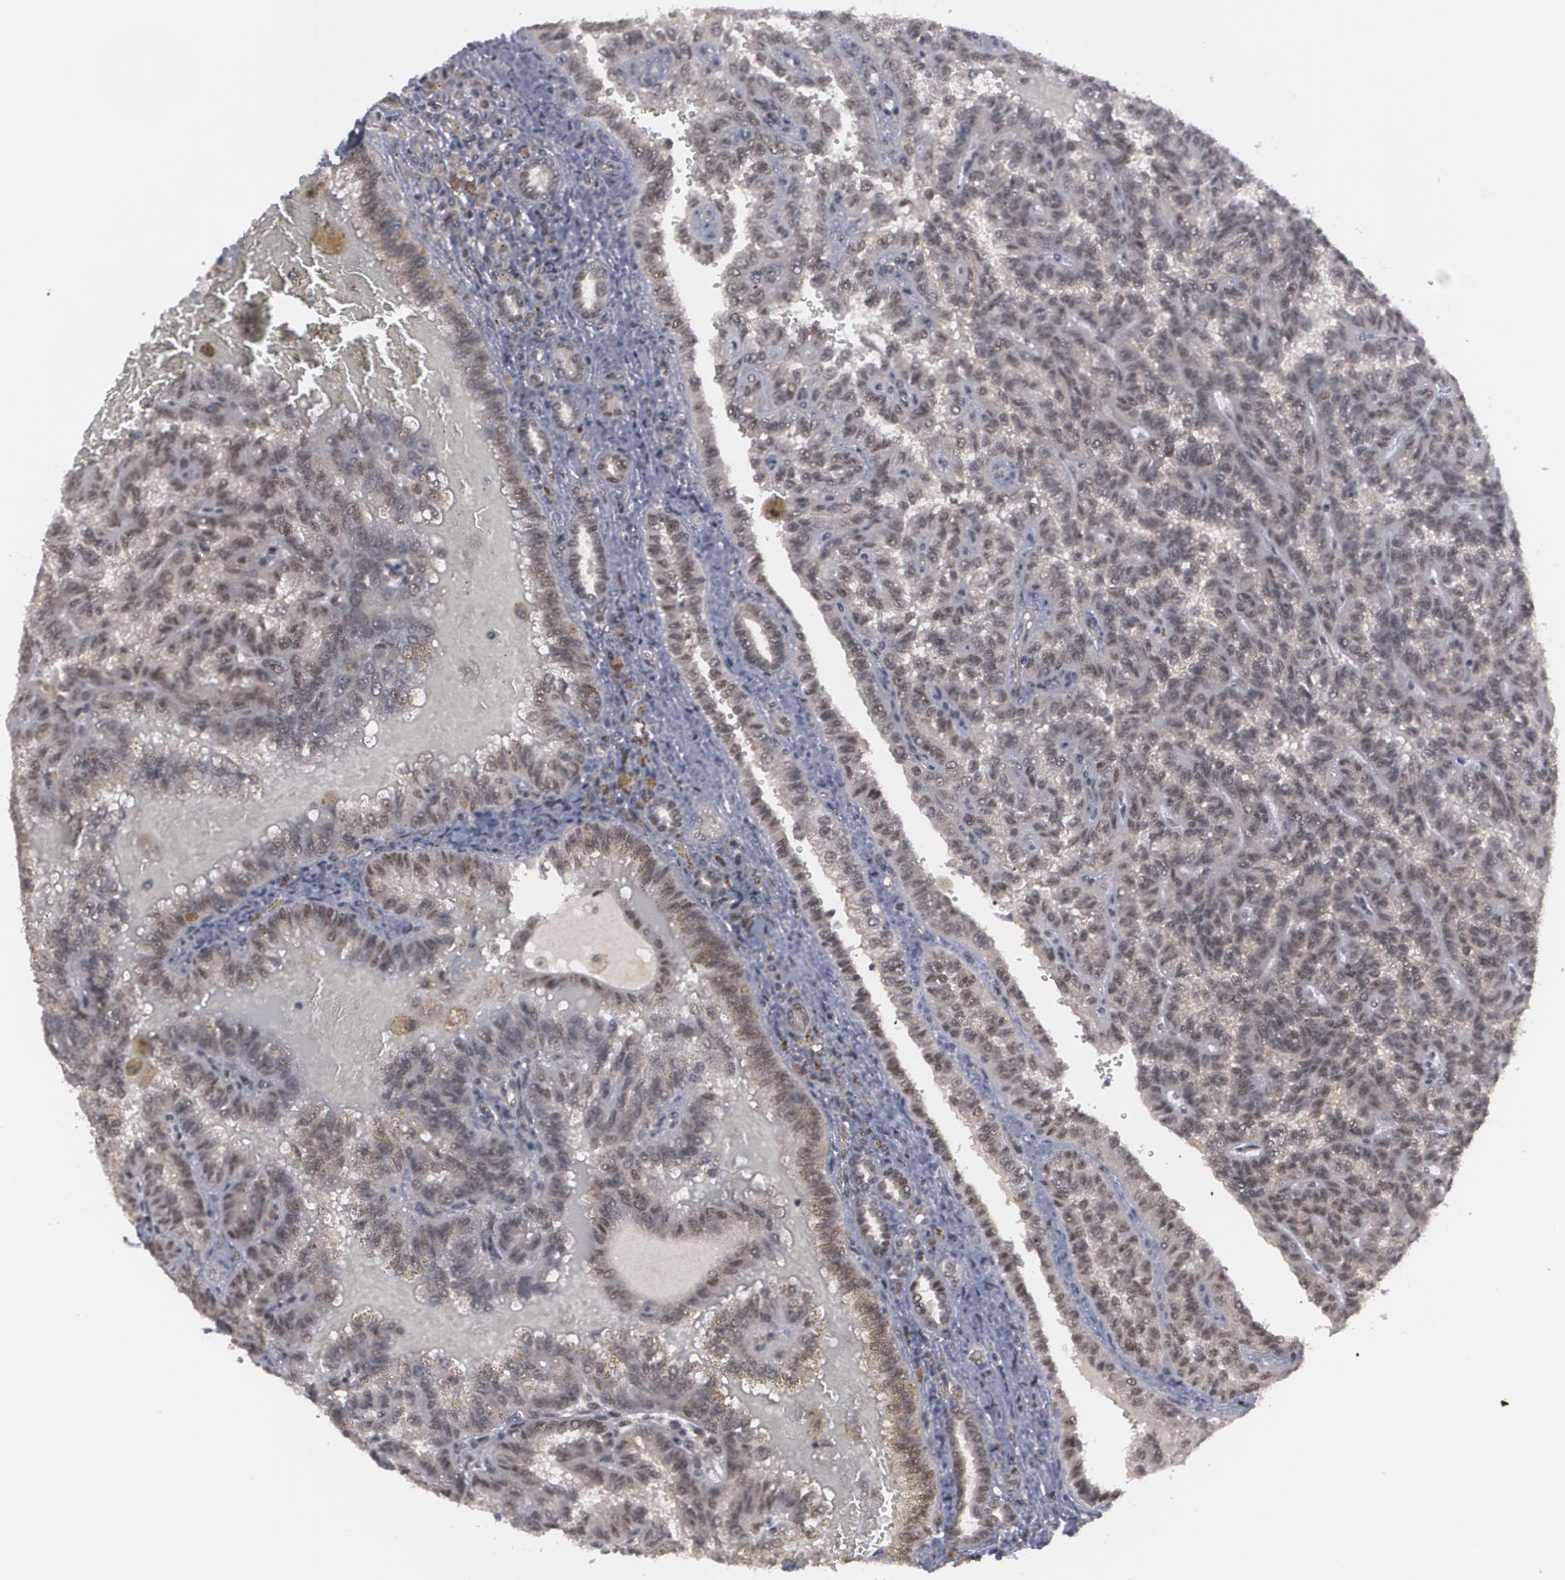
{"staining": {"intensity": "moderate", "quantity": ">75%", "location": "nuclear"}, "tissue": "renal cancer", "cell_type": "Tumor cells", "image_type": "cancer", "snomed": [{"axis": "morphology", "description": "Inflammation, NOS"}, {"axis": "morphology", "description": "Adenocarcinoma, NOS"}, {"axis": "topography", "description": "Kidney"}], "caption": "Moderate nuclear expression for a protein is identified in about >75% of tumor cells of renal adenocarcinoma using IHC.", "gene": "INTS6", "patient": {"sex": "male", "age": 68}}